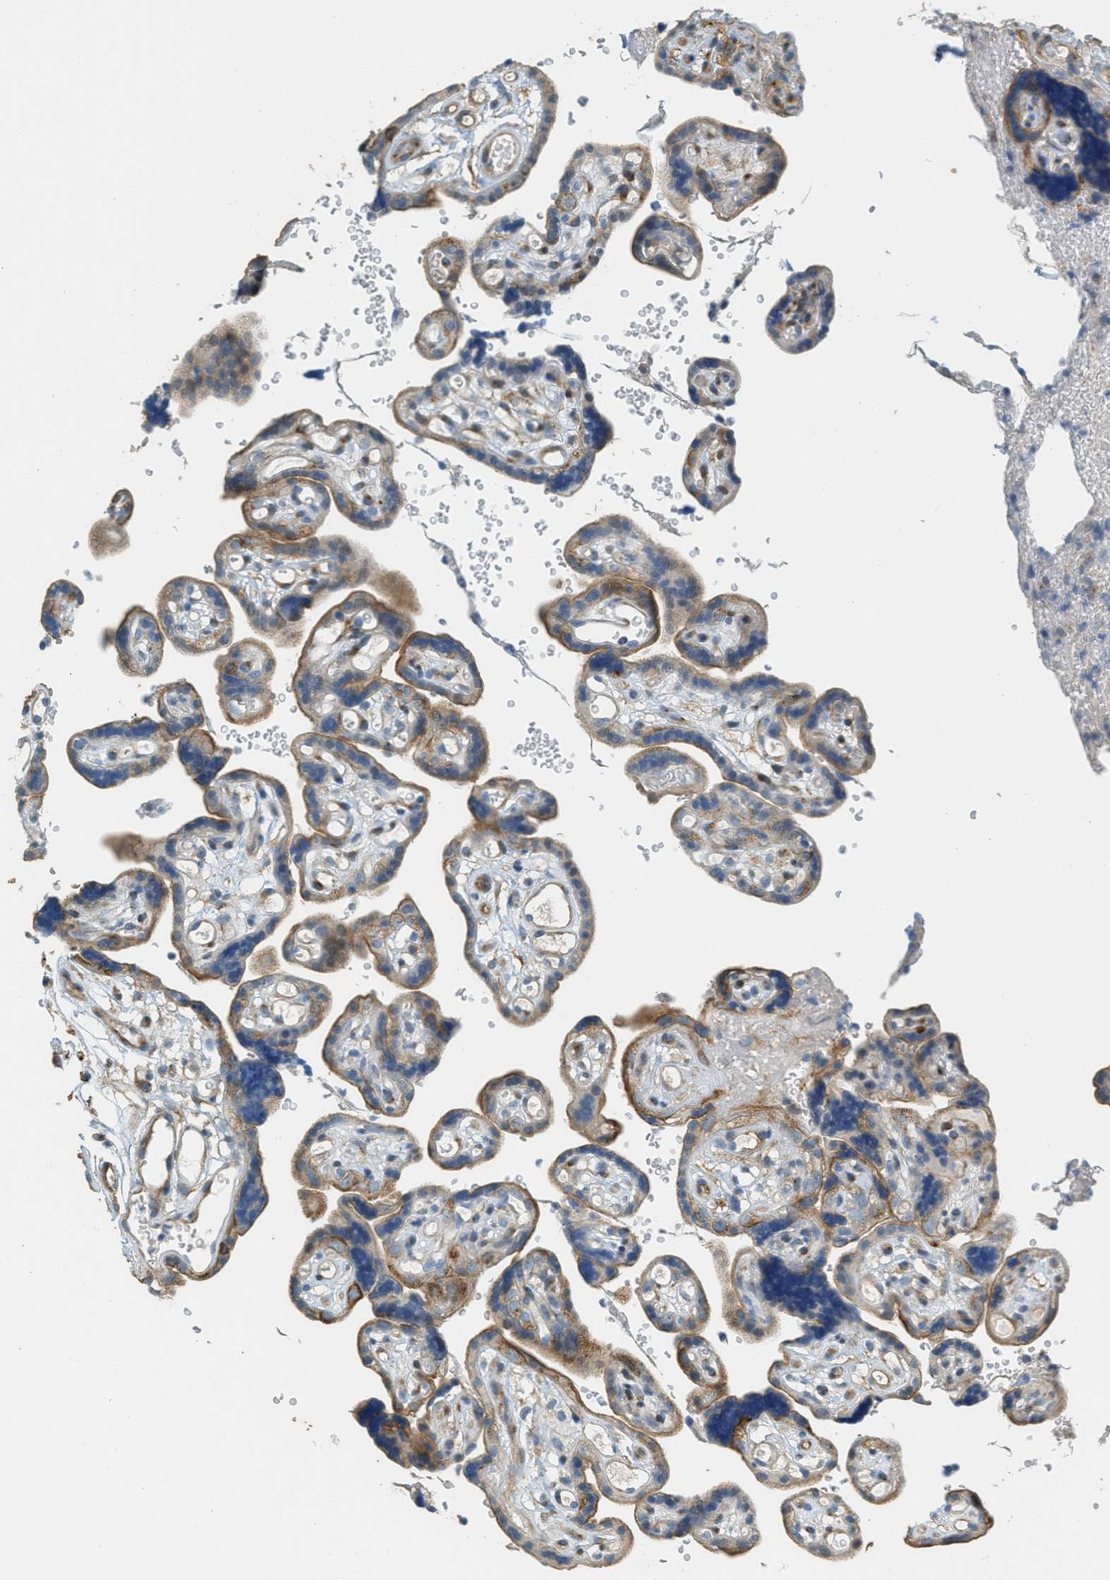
{"staining": {"intensity": "moderate", "quantity": ">75%", "location": "cytoplasmic/membranous"}, "tissue": "placenta", "cell_type": "Decidual cells", "image_type": "normal", "snomed": [{"axis": "morphology", "description": "Normal tissue, NOS"}, {"axis": "topography", "description": "Placenta"}], "caption": "Normal placenta displays moderate cytoplasmic/membranous positivity in about >75% of decidual cells, visualized by immunohistochemistry. The staining was performed using DAB (3,3'-diaminobenzidine) to visualize the protein expression in brown, while the nuclei were stained in blue with hematoxylin (Magnification: 20x).", "gene": "ADCY5", "patient": {"sex": "female", "age": 30}}